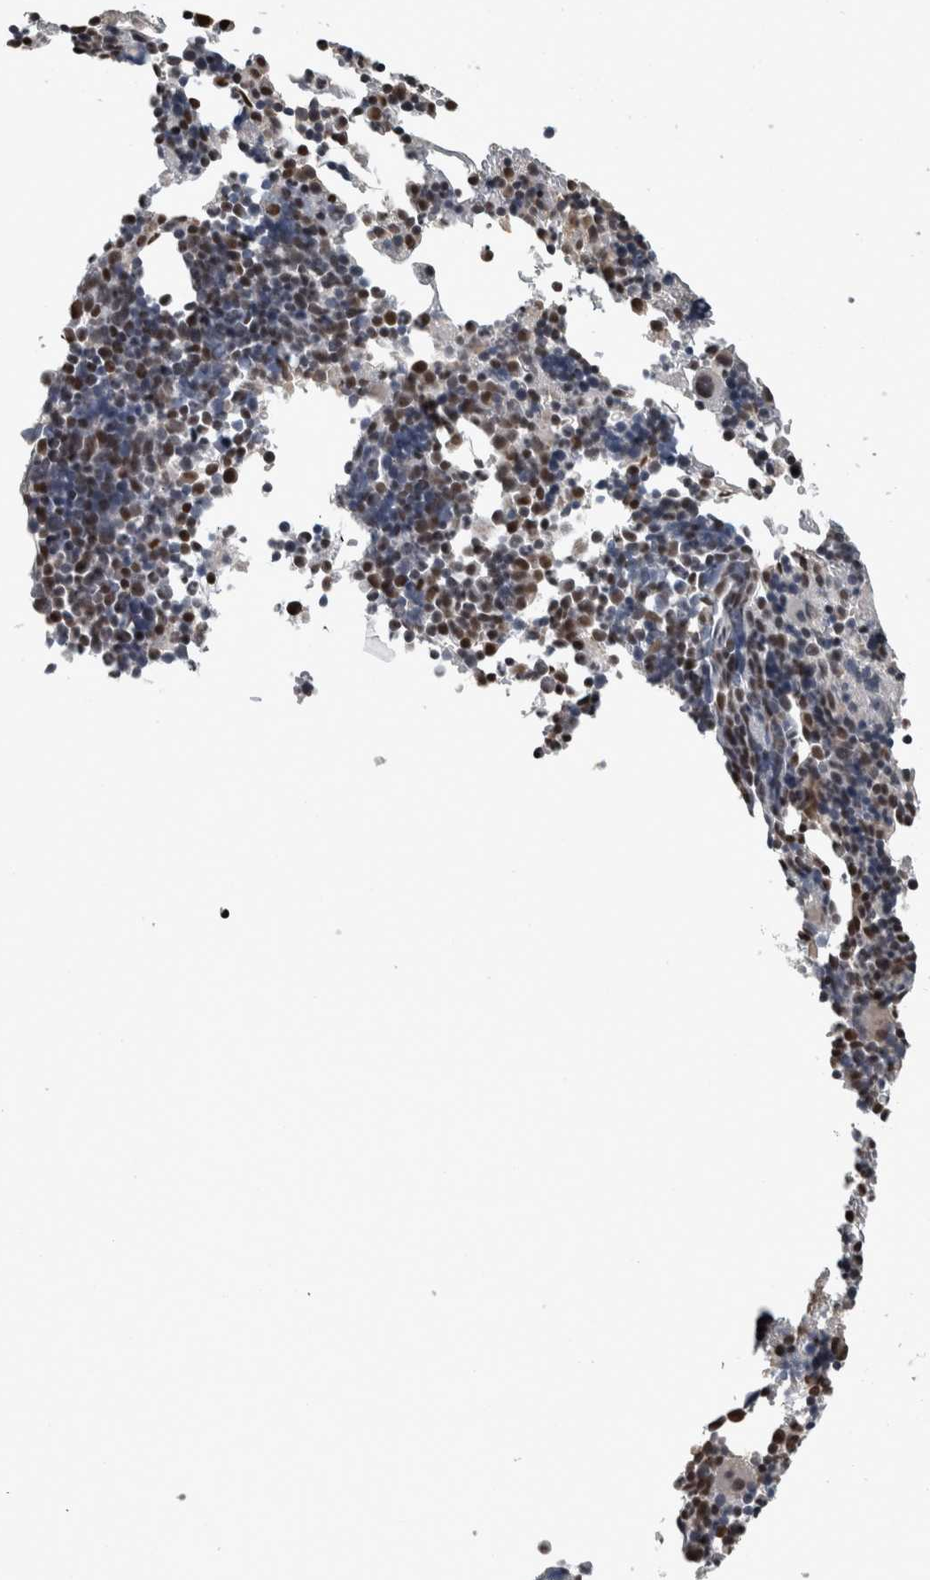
{"staining": {"intensity": "strong", "quantity": "25%-75%", "location": "nuclear"}, "tissue": "bone marrow", "cell_type": "Hematopoietic cells", "image_type": "normal", "snomed": [{"axis": "morphology", "description": "Normal tissue, NOS"}, {"axis": "morphology", "description": "Inflammation, NOS"}, {"axis": "topography", "description": "Bone marrow"}], "caption": "High-power microscopy captured an IHC micrograph of benign bone marrow, revealing strong nuclear staining in approximately 25%-75% of hematopoietic cells.", "gene": "TGS1", "patient": {"sex": "male", "age": 31}}